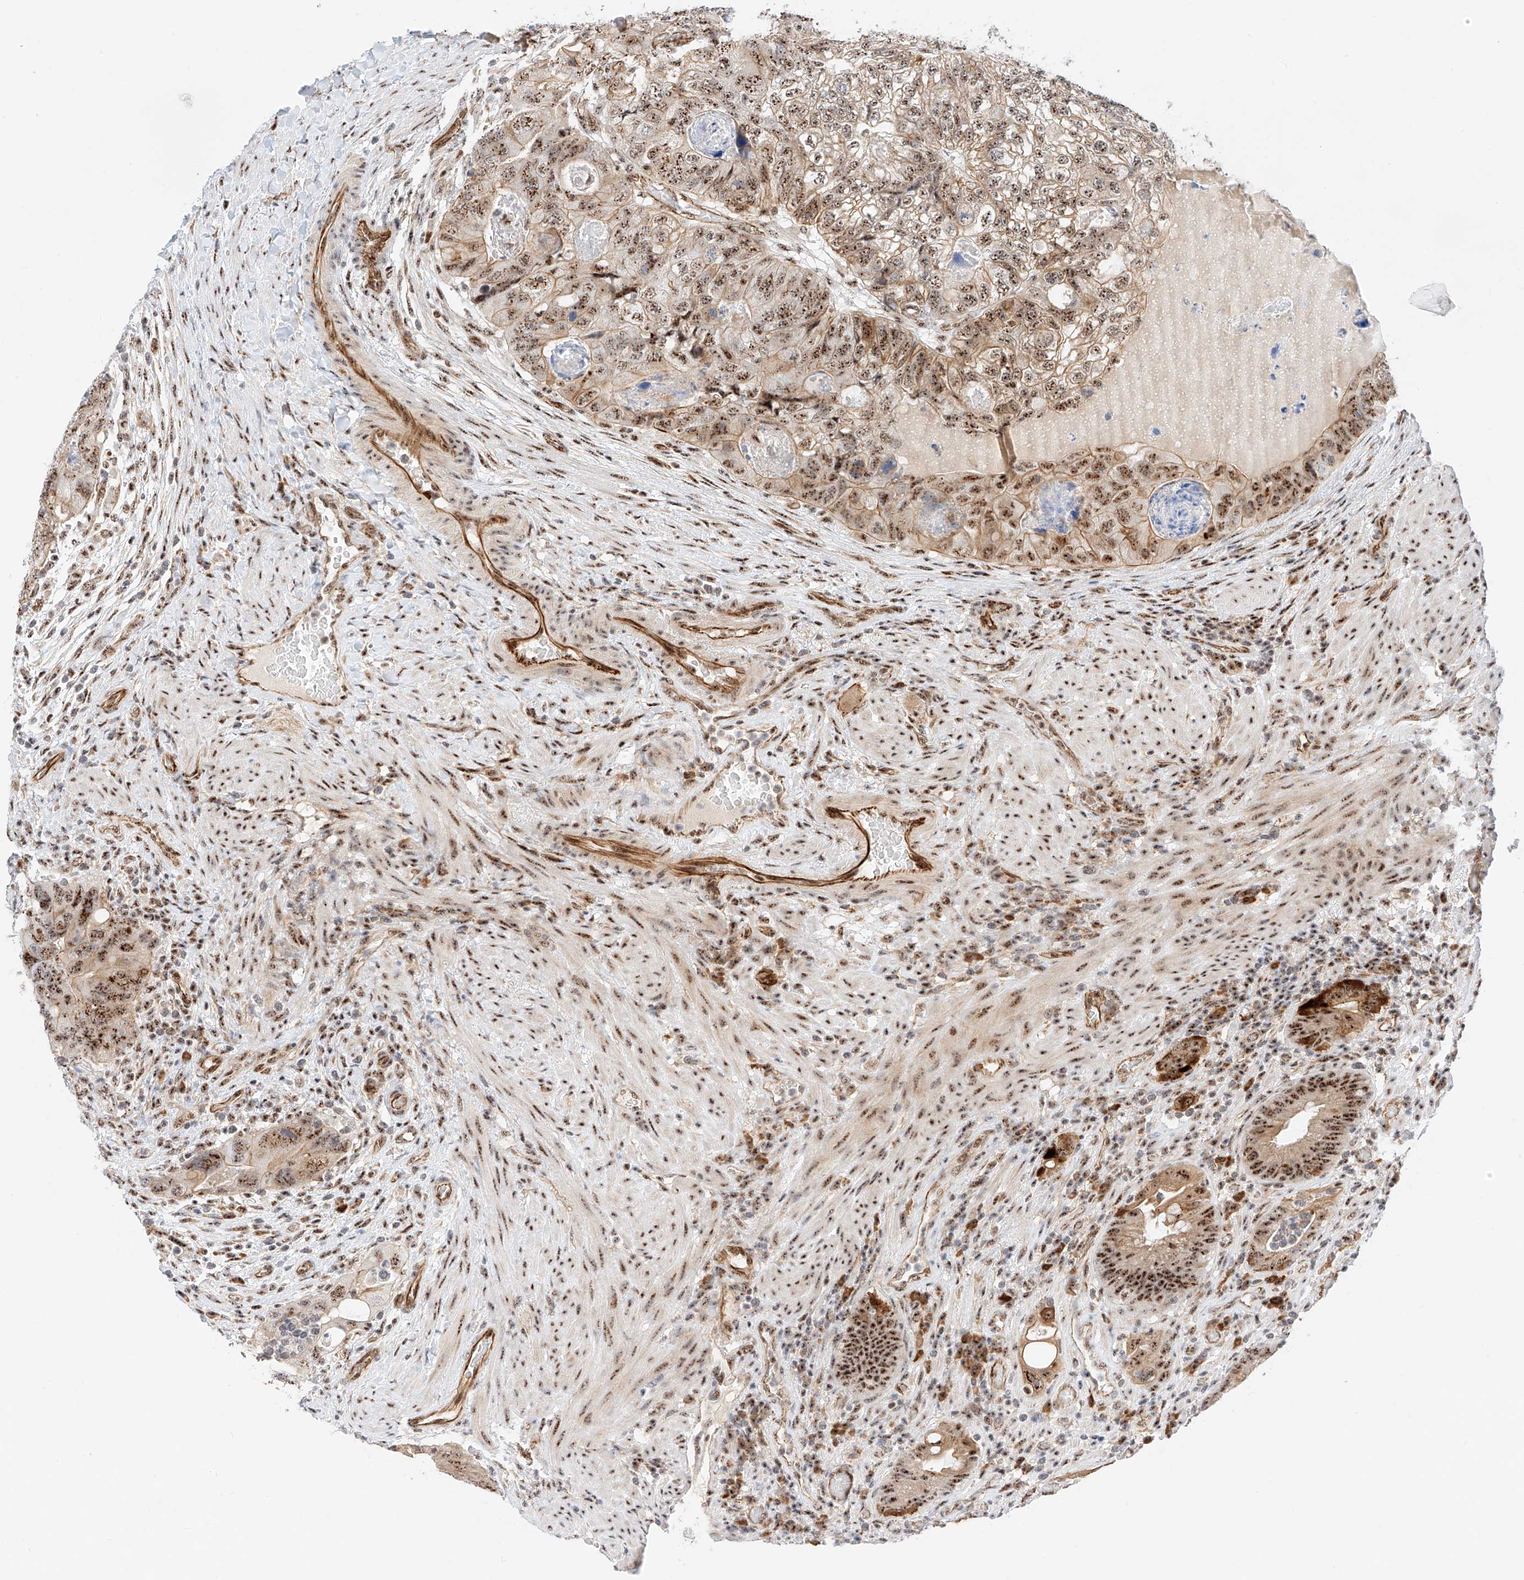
{"staining": {"intensity": "moderate", "quantity": ">75%", "location": "nuclear"}, "tissue": "colorectal cancer", "cell_type": "Tumor cells", "image_type": "cancer", "snomed": [{"axis": "morphology", "description": "Adenocarcinoma, NOS"}, {"axis": "topography", "description": "Rectum"}], "caption": "The photomicrograph displays immunohistochemical staining of colorectal cancer (adenocarcinoma). There is moderate nuclear positivity is identified in about >75% of tumor cells.", "gene": "ATXN7L2", "patient": {"sex": "male", "age": 59}}